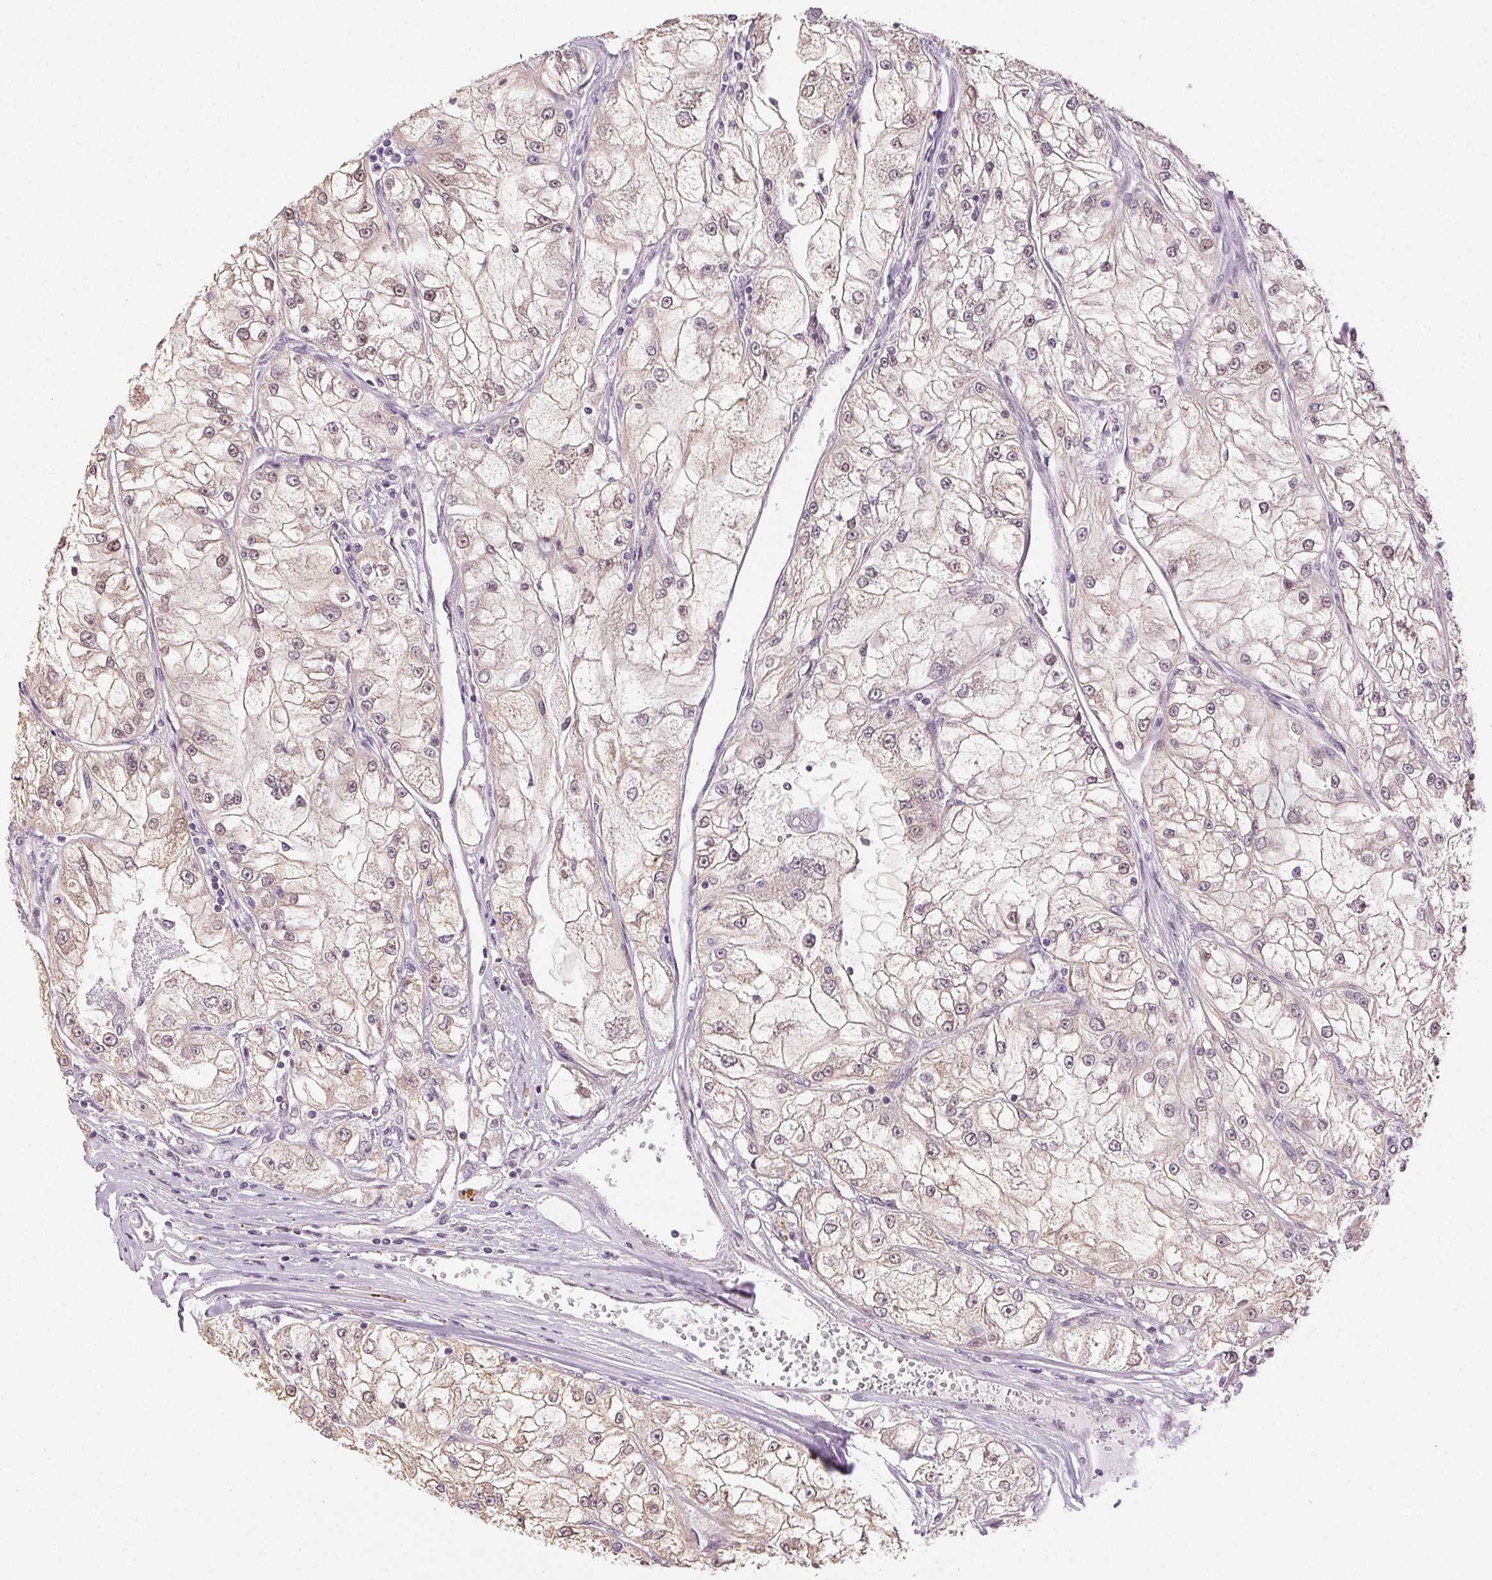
{"staining": {"intensity": "weak", "quantity": "<25%", "location": "nuclear"}, "tissue": "renal cancer", "cell_type": "Tumor cells", "image_type": "cancer", "snomed": [{"axis": "morphology", "description": "Adenocarcinoma, NOS"}, {"axis": "topography", "description": "Kidney"}], "caption": "Immunohistochemistry micrograph of neoplastic tissue: human renal adenocarcinoma stained with DAB (3,3'-diaminobenzidine) shows no significant protein positivity in tumor cells.", "gene": "PLCB1", "patient": {"sex": "female", "age": 72}}